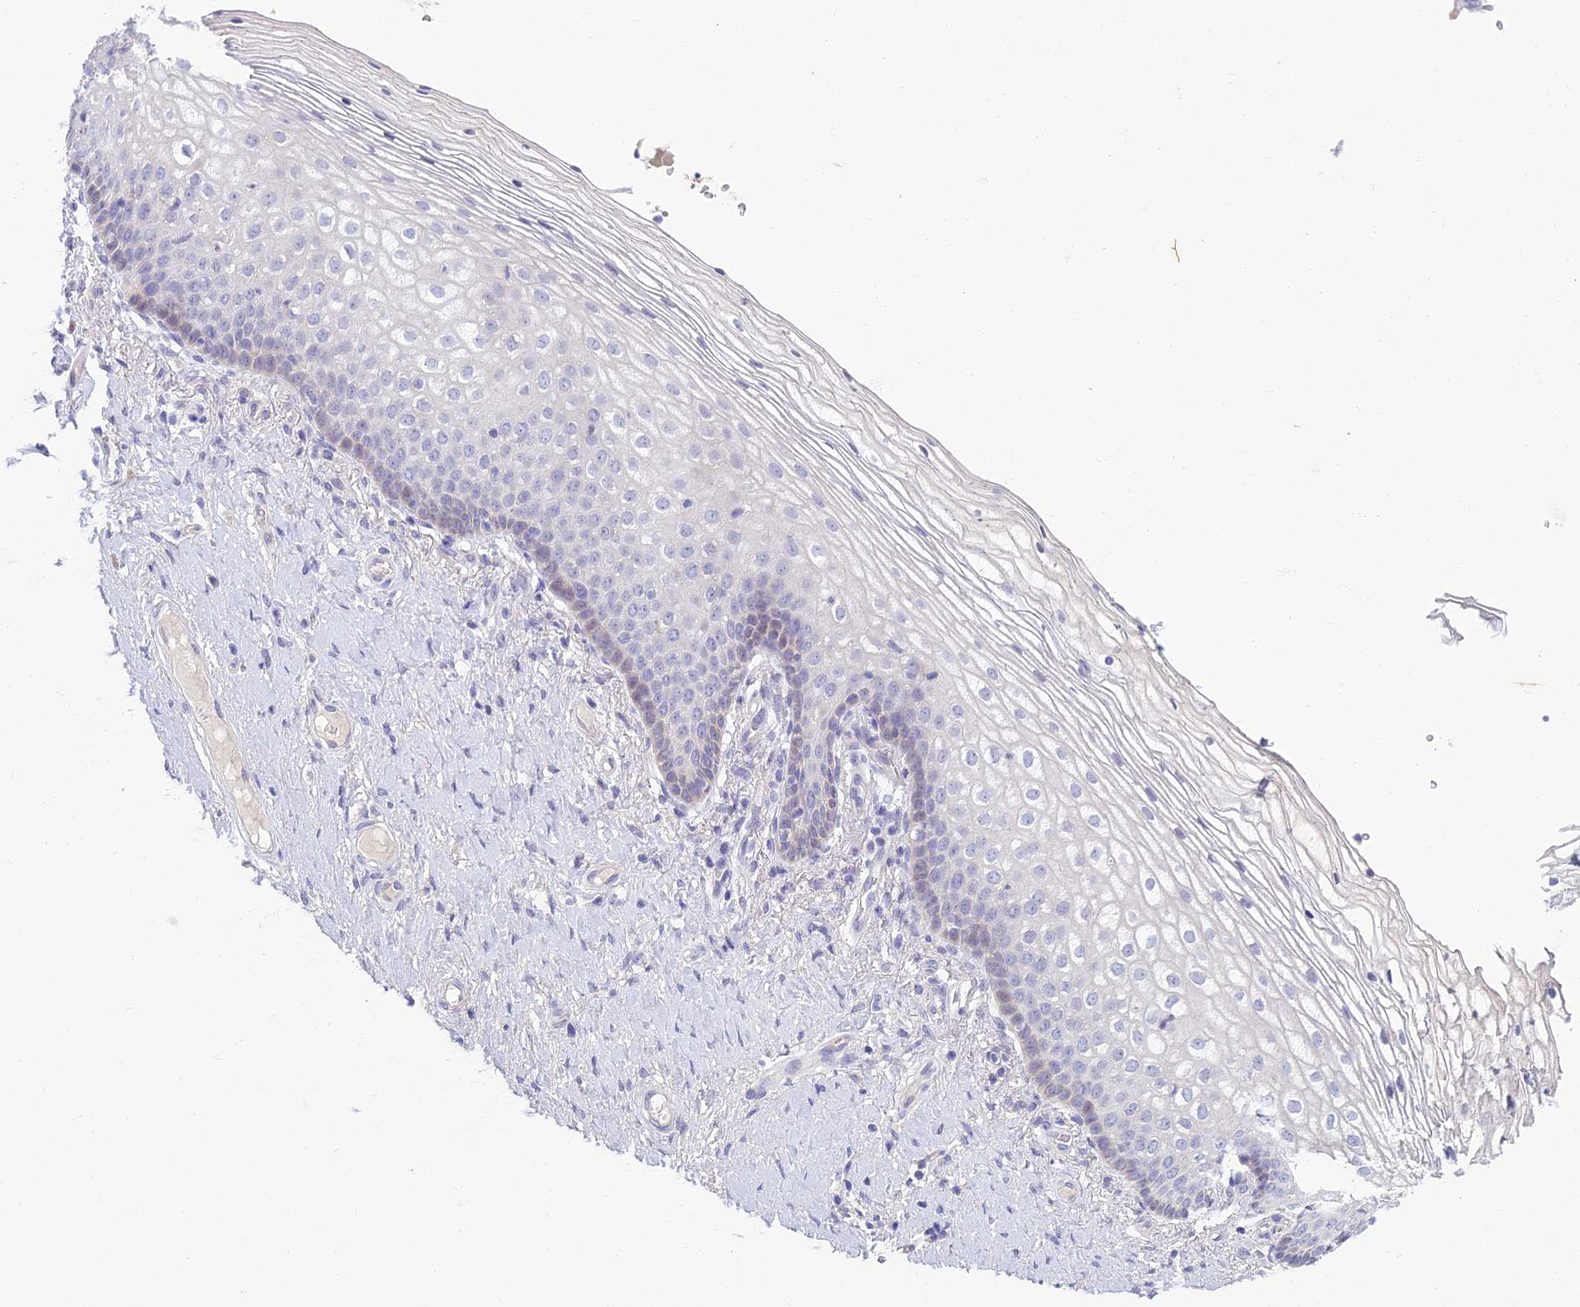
{"staining": {"intensity": "negative", "quantity": "none", "location": "none"}, "tissue": "vagina", "cell_type": "Squamous epithelial cells", "image_type": "normal", "snomed": [{"axis": "morphology", "description": "Normal tissue, NOS"}, {"axis": "topography", "description": "Vagina"}], "caption": "This is an immunohistochemistry (IHC) histopathology image of benign human vagina. There is no positivity in squamous epithelial cells.", "gene": "SLC25A41", "patient": {"sex": "female", "age": 60}}